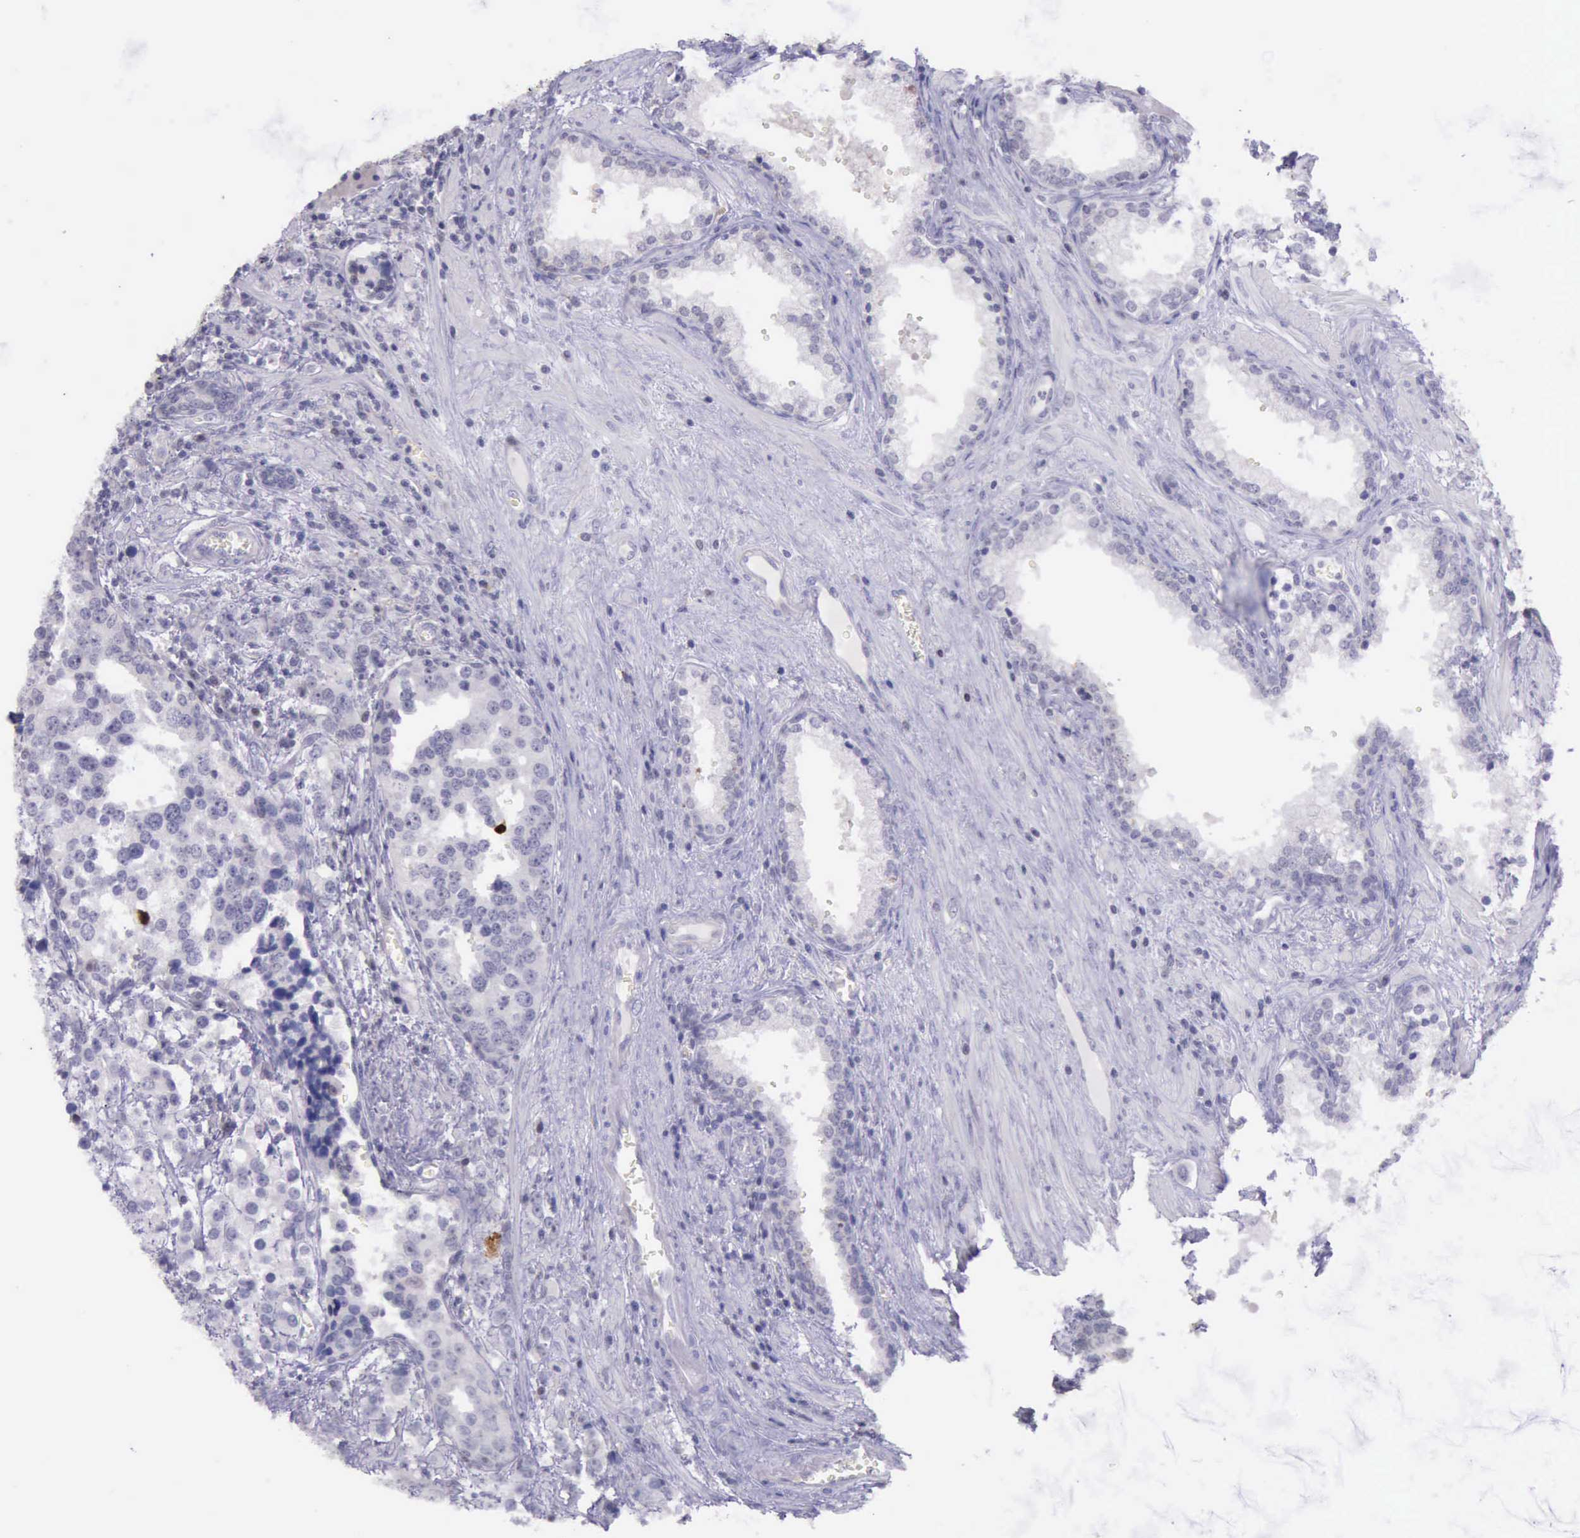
{"staining": {"intensity": "strong", "quantity": "<25%", "location": "nuclear"}, "tissue": "prostate cancer", "cell_type": "Tumor cells", "image_type": "cancer", "snomed": [{"axis": "morphology", "description": "Adenocarcinoma, High grade"}, {"axis": "topography", "description": "Prostate"}], "caption": "Prostate adenocarcinoma (high-grade) stained with a protein marker exhibits strong staining in tumor cells.", "gene": "PARP1", "patient": {"sex": "male", "age": 71}}